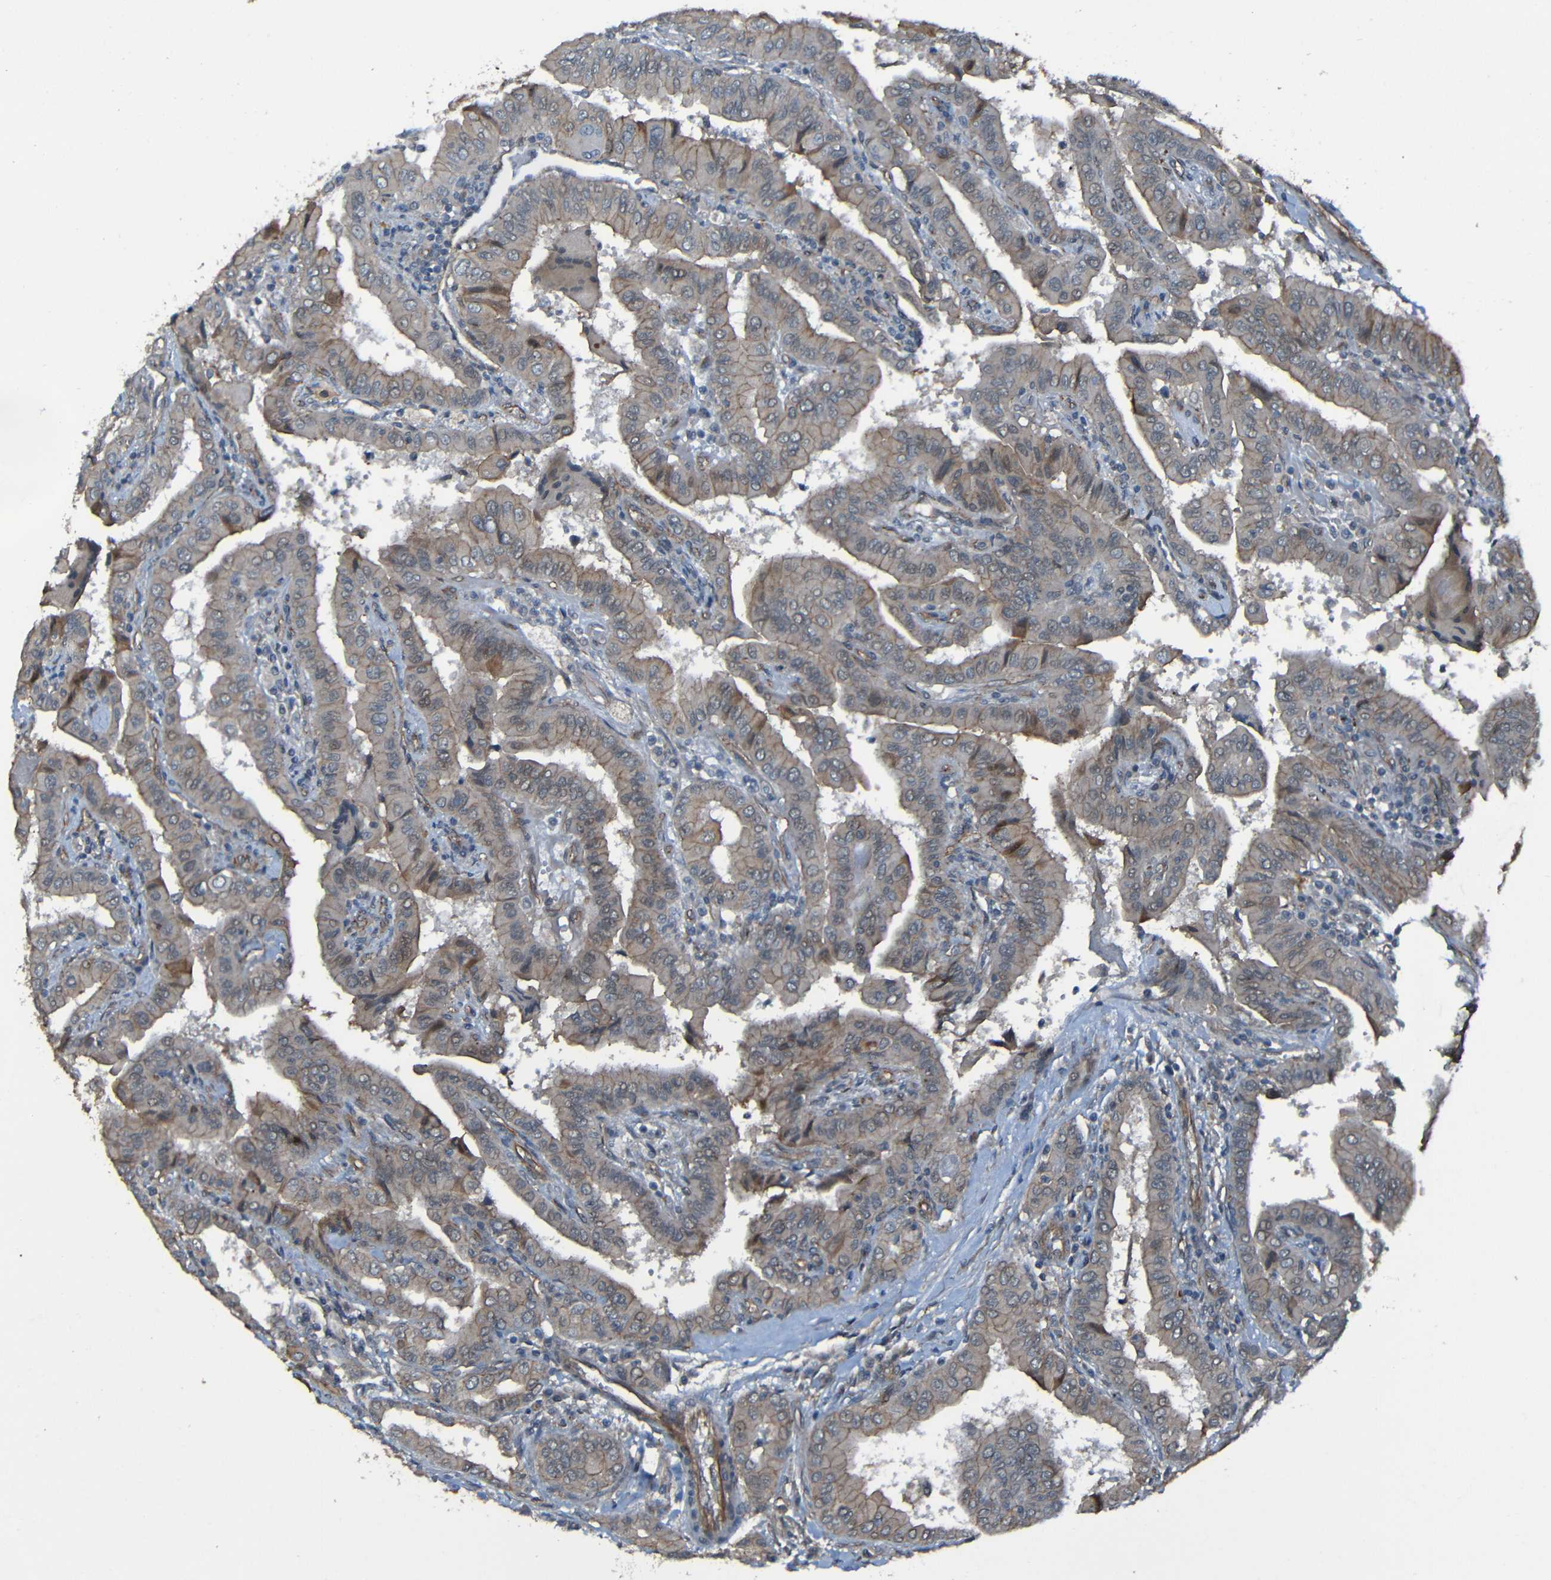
{"staining": {"intensity": "weak", "quantity": ">75%", "location": "cytoplasmic/membranous"}, "tissue": "thyroid cancer", "cell_type": "Tumor cells", "image_type": "cancer", "snomed": [{"axis": "morphology", "description": "Papillary adenocarcinoma, NOS"}, {"axis": "topography", "description": "Thyroid gland"}], "caption": "Tumor cells display low levels of weak cytoplasmic/membranous staining in approximately >75% of cells in human papillary adenocarcinoma (thyroid).", "gene": "LGR5", "patient": {"sex": "male", "age": 33}}